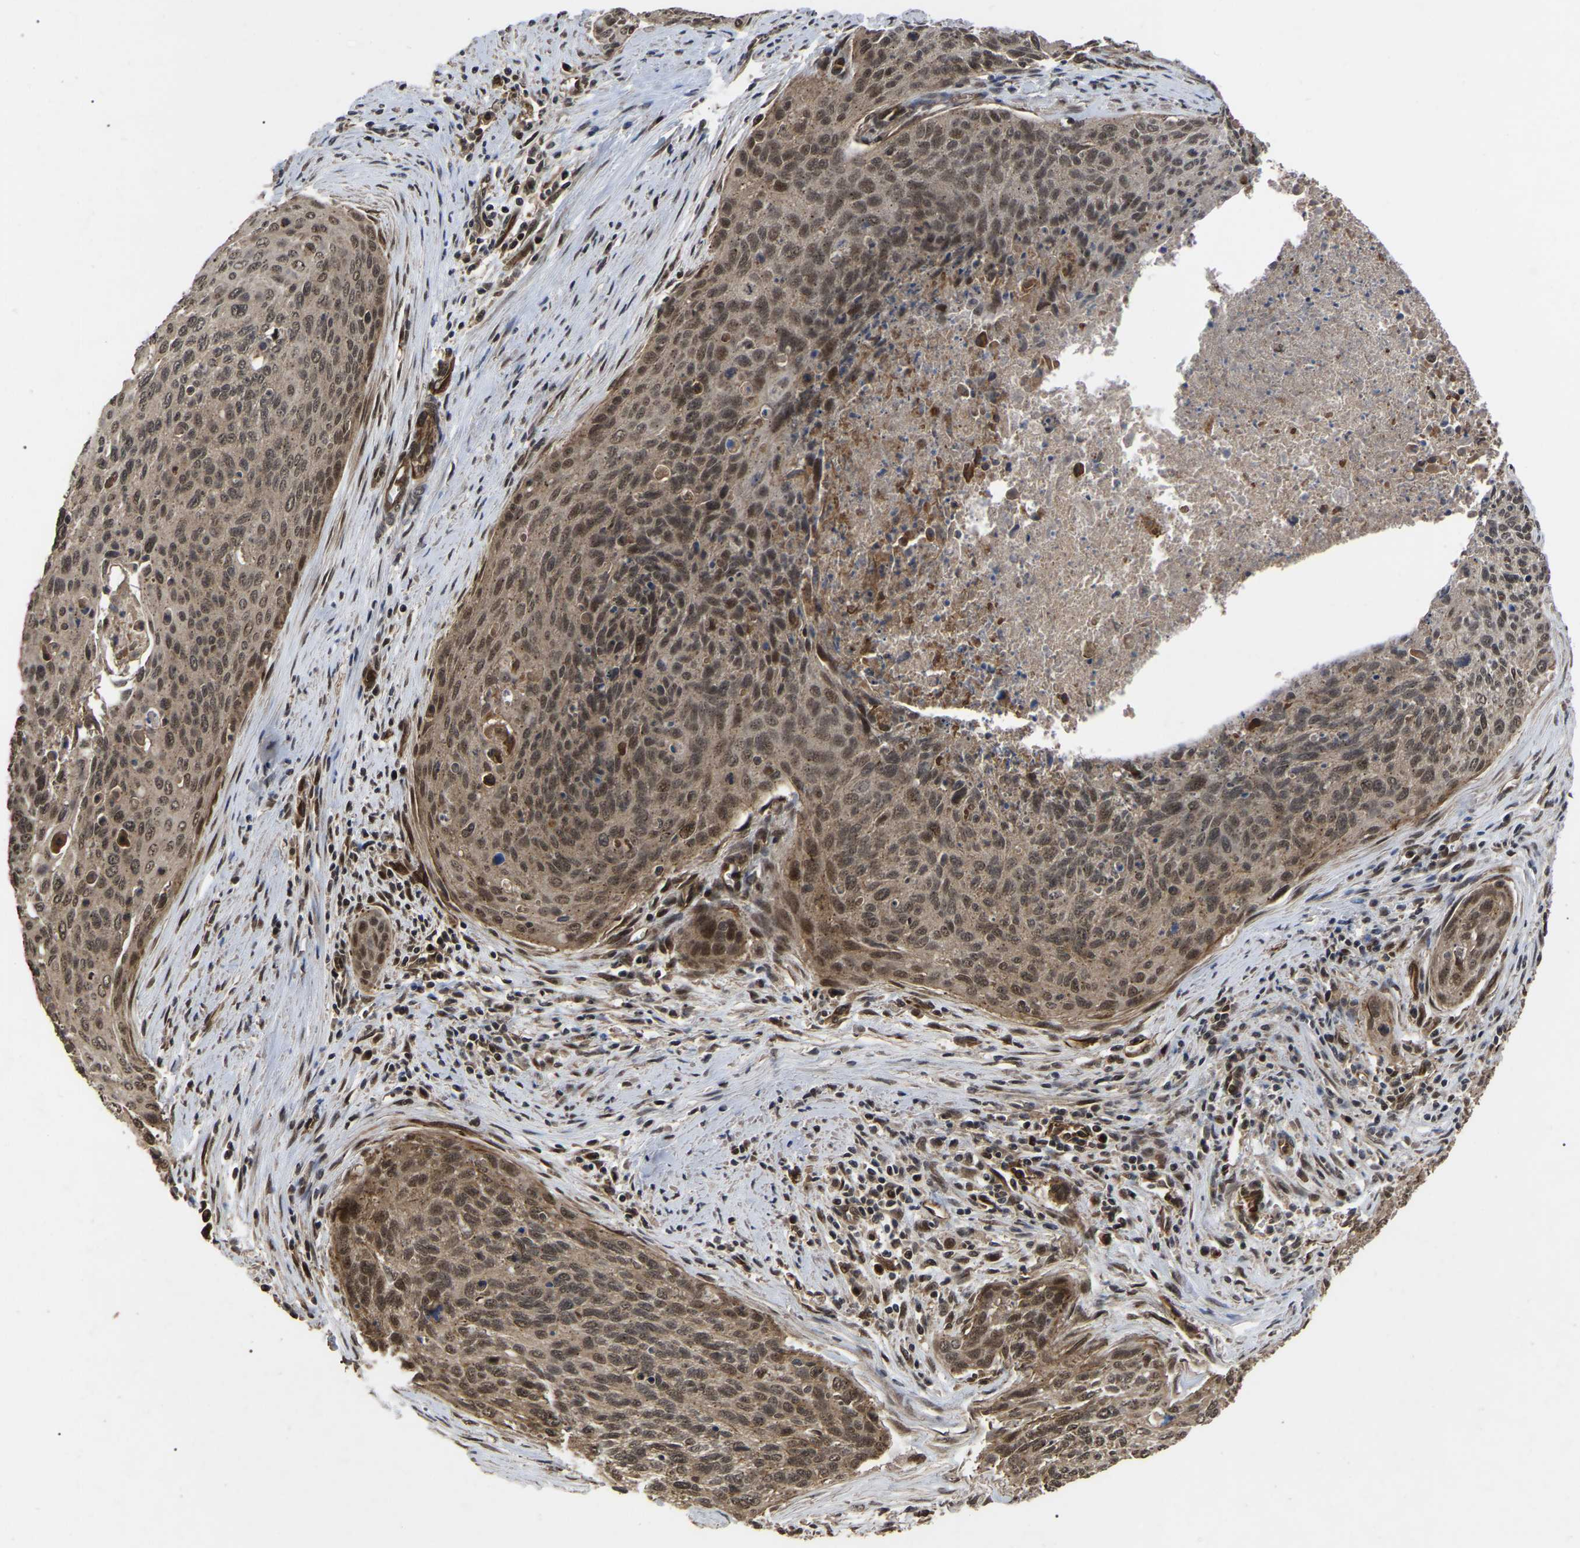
{"staining": {"intensity": "moderate", "quantity": ">75%", "location": "cytoplasmic/membranous,nuclear"}, "tissue": "cervical cancer", "cell_type": "Tumor cells", "image_type": "cancer", "snomed": [{"axis": "morphology", "description": "Squamous cell carcinoma, NOS"}, {"axis": "topography", "description": "Cervix"}], "caption": "Brown immunohistochemical staining in cervical squamous cell carcinoma reveals moderate cytoplasmic/membranous and nuclear staining in about >75% of tumor cells.", "gene": "FAM161B", "patient": {"sex": "female", "age": 55}}